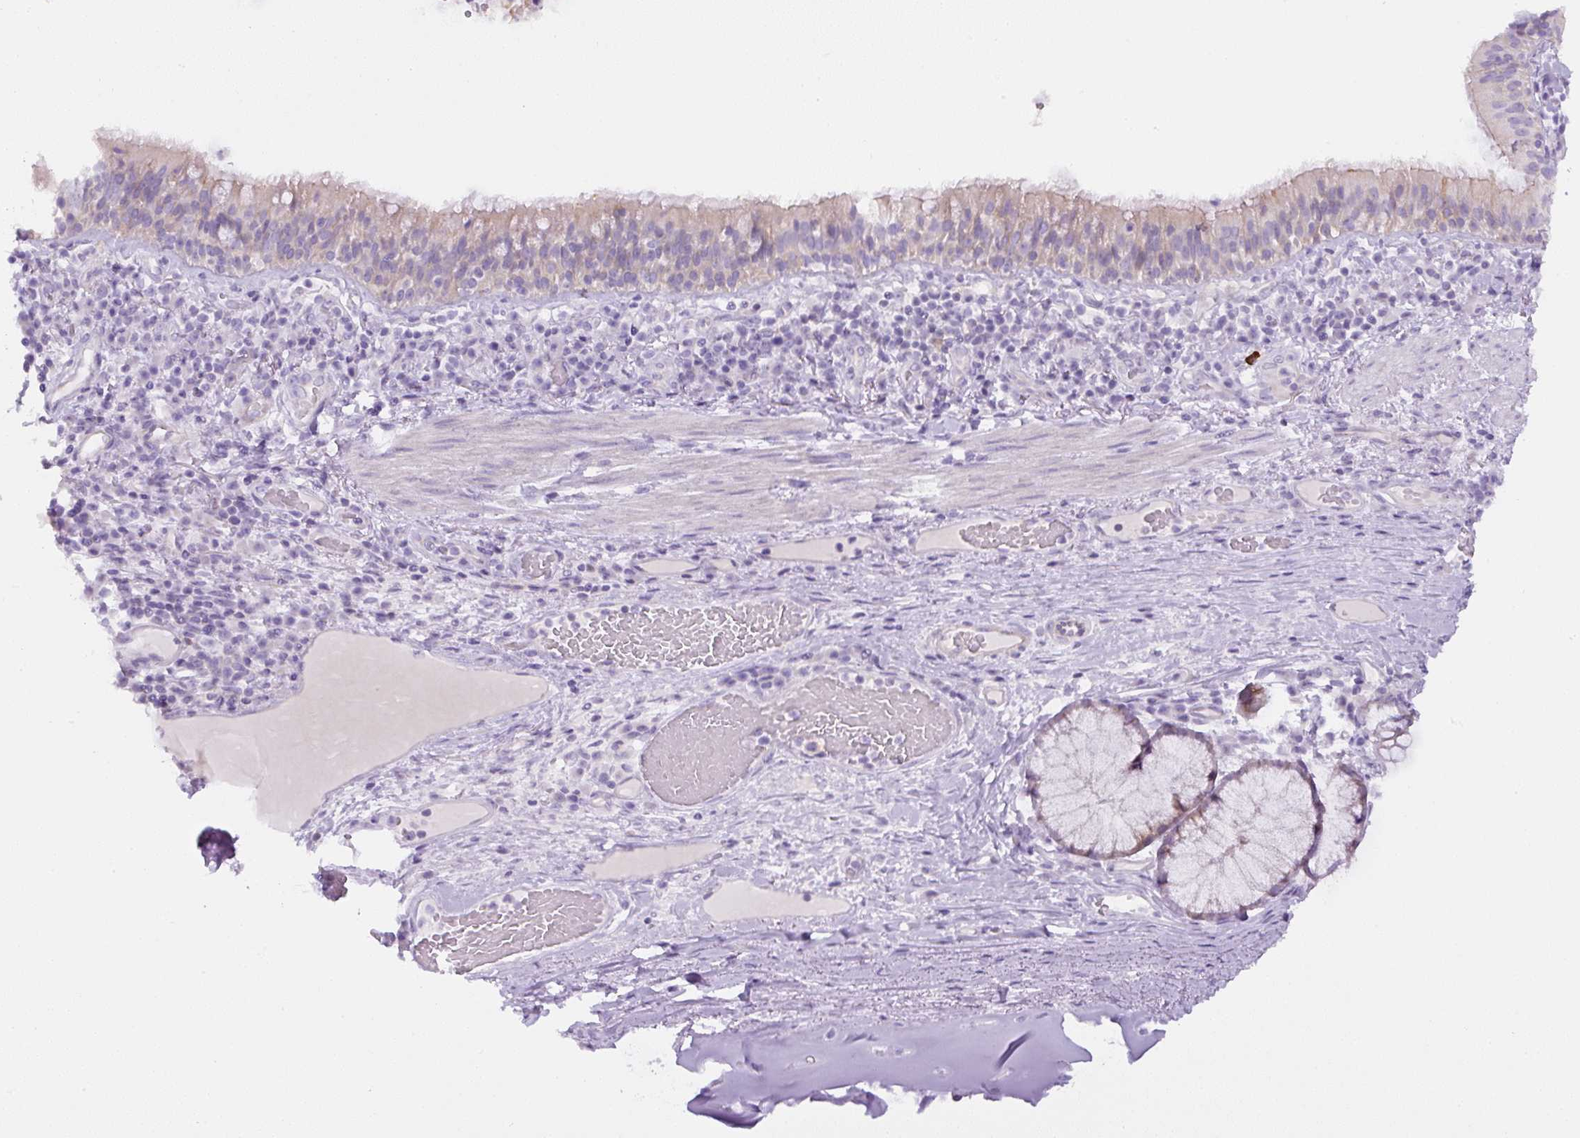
{"staining": {"intensity": "weak", "quantity": "25%-75%", "location": "cytoplasmic/membranous"}, "tissue": "bronchus", "cell_type": "Respiratory epithelial cells", "image_type": "normal", "snomed": [{"axis": "morphology", "description": "Normal tissue, NOS"}, {"axis": "topography", "description": "Cartilage tissue"}, {"axis": "topography", "description": "Bronchus"}], "caption": "Protein expression analysis of unremarkable bronchus displays weak cytoplasmic/membranous expression in approximately 25%-75% of respiratory epithelial cells. (Brightfield microscopy of DAB IHC at high magnification).", "gene": "ADAMTS19", "patient": {"sex": "male", "age": 56}}